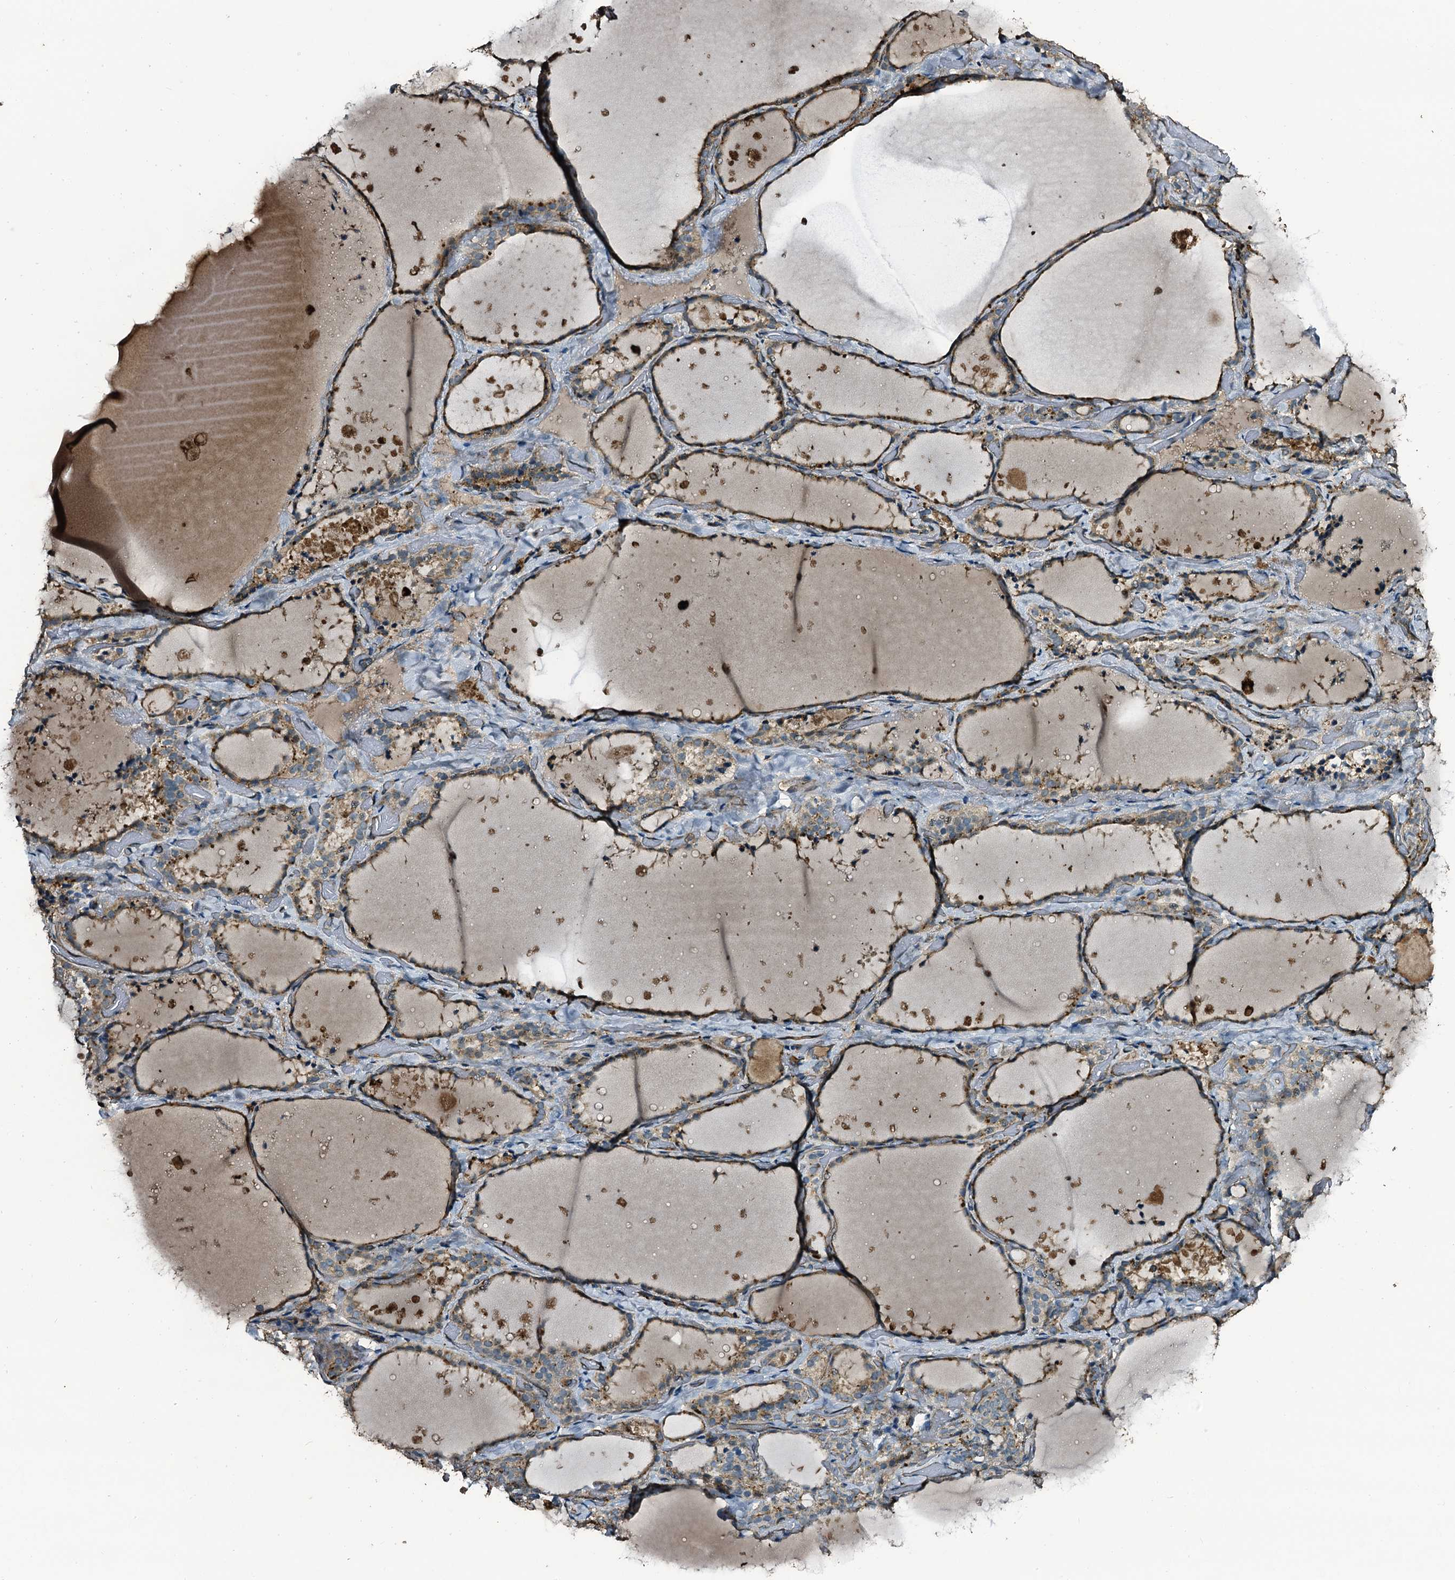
{"staining": {"intensity": "moderate", "quantity": "25%-75%", "location": "cytoplasmic/membranous"}, "tissue": "thyroid gland", "cell_type": "Glandular cells", "image_type": "normal", "snomed": [{"axis": "morphology", "description": "Normal tissue, NOS"}, {"axis": "topography", "description": "Thyroid gland"}], "caption": "The photomicrograph reveals a brown stain indicating the presence of a protein in the cytoplasmic/membranous of glandular cells in thyroid gland. (IHC, brightfield microscopy, high magnification).", "gene": "TPGS2", "patient": {"sex": "female", "age": 44}}